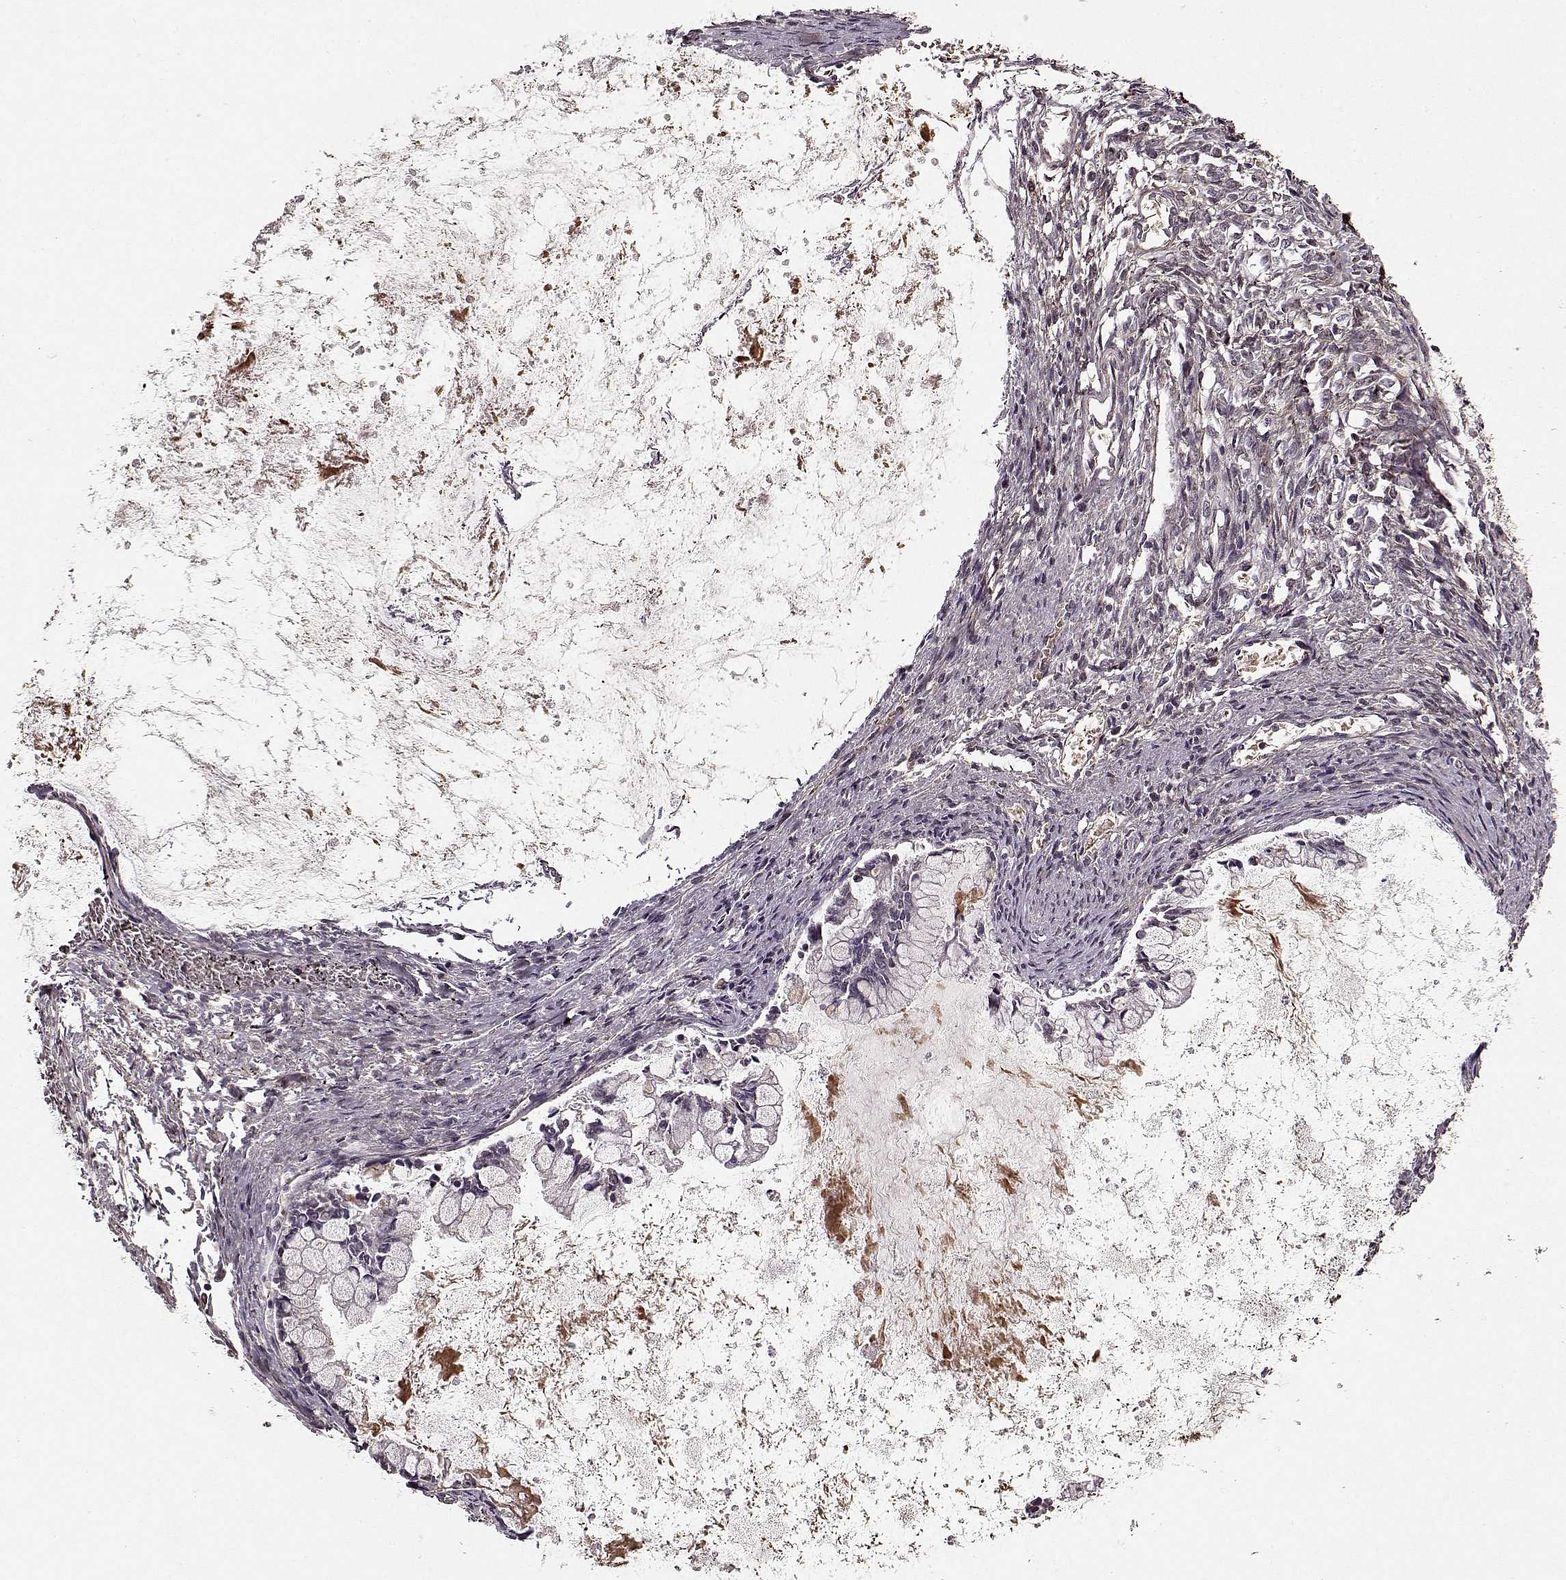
{"staining": {"intensity": "negative", "quantity": "none", "location": "none"}, "tissue": "ovarian cancer", "cell_type": "Tumor cells", "image_type": "cancer", "snomed": [{"axis": "morphology", "description": "Cystadenocarcinoma, mucinous, NOS"}, {"axis": "topography", "description": "Ovary"}], "caption": "This is an immunohistochemistry (IHC) photomicrograph of ovarian mucinous cystadenocarcinoma. There is no expression in tumor cells.", "gene": "LUM", "patient": {"sex": "female", "age": 67}}